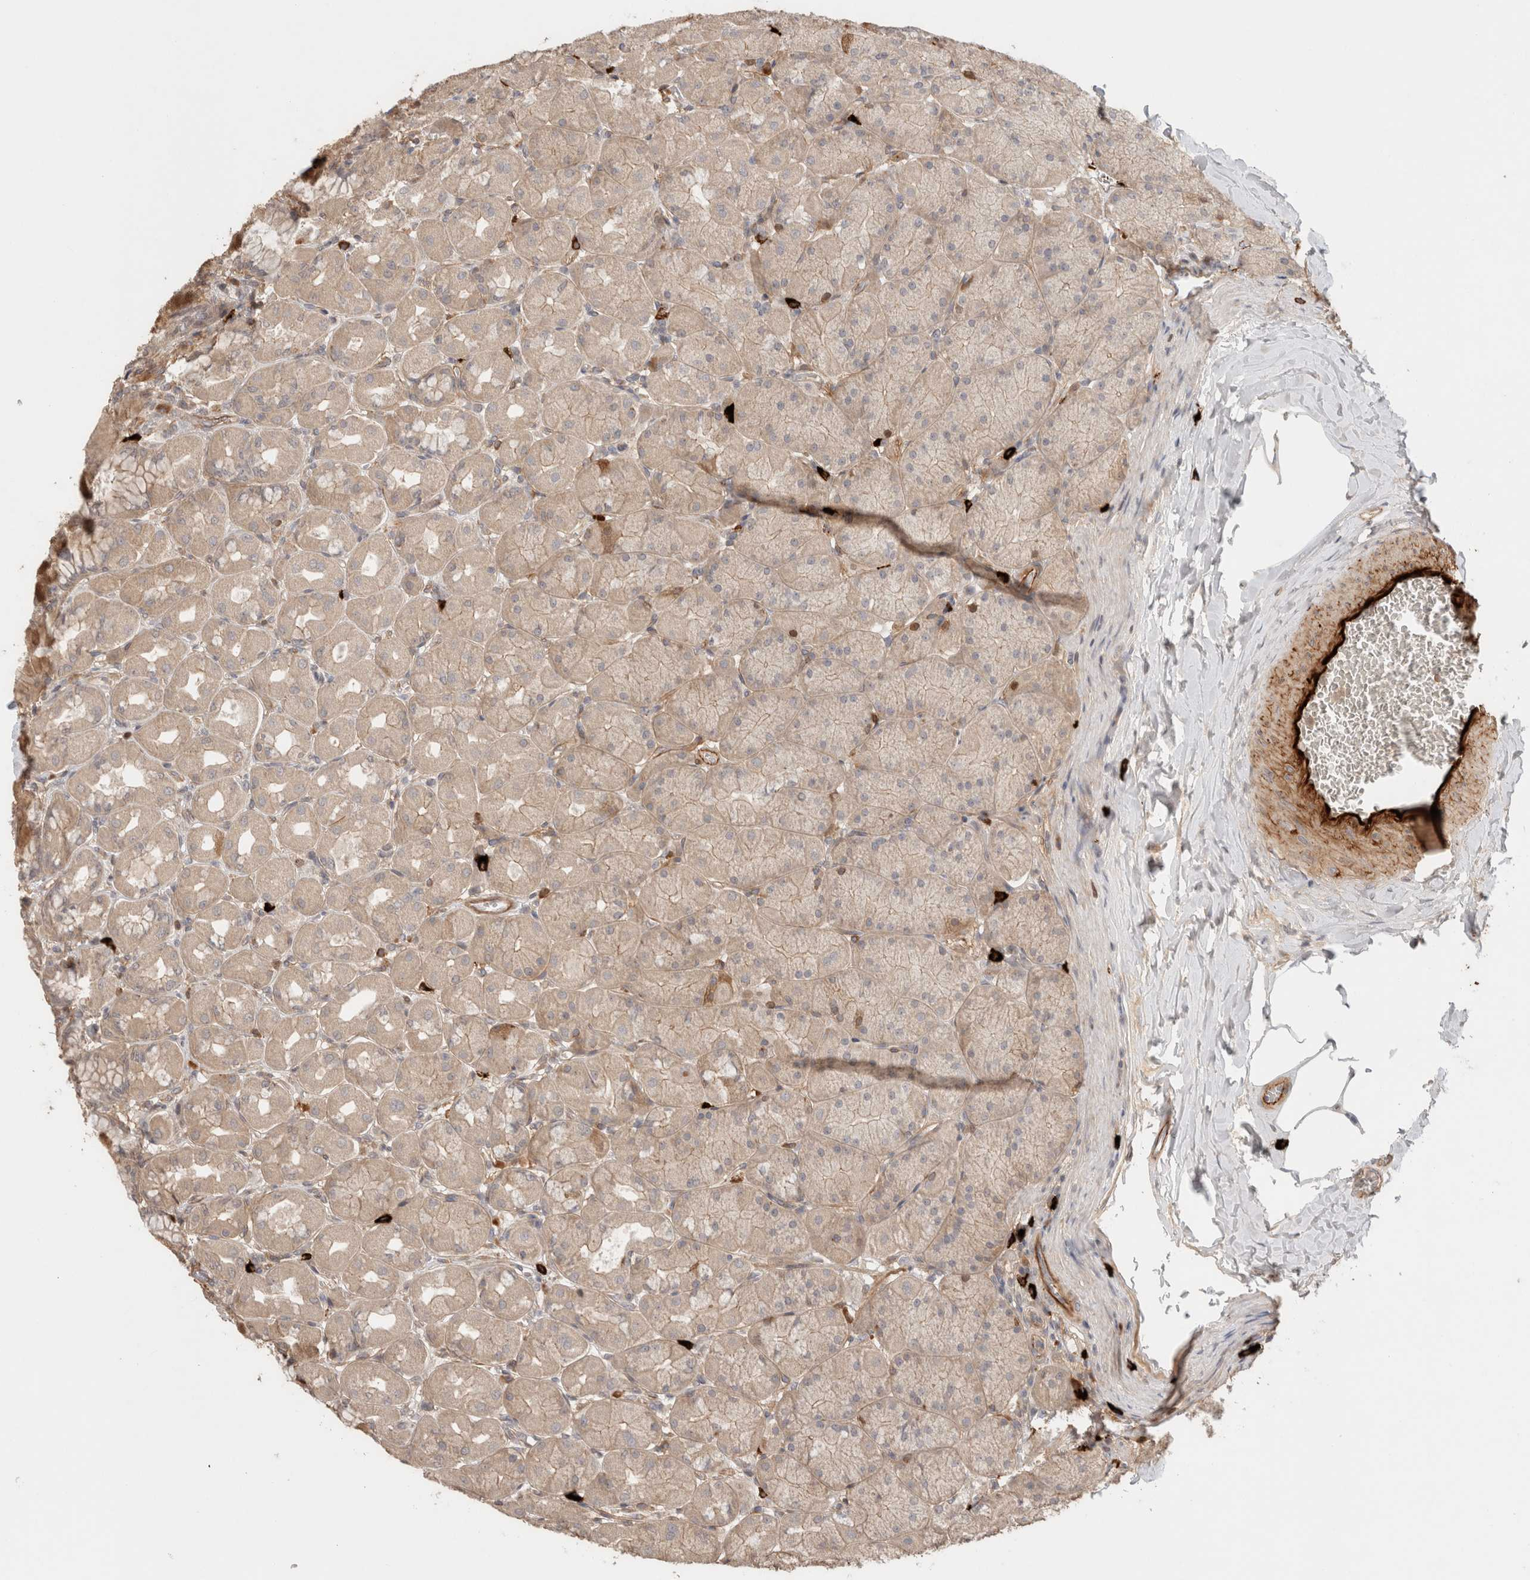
{"staining": {"intensity": "moderate", "quantity": "<25%", "location": "cytoplasmic/membranous"}, "tissue": "stomach", "cell_type": "Glandular cells", "image_type": "normal", "snomed": [{"axis": "morphology", "description": "Normal tissue, NOS"}, {"axis": "topography", "description": "Stomach, upper"}], "caption": "Immunohistochemical staining of normal human stomach shows low levels of moderate cytoplasmic/membranous expression in about <25% of glandular cells. The staining was performed using DAB (3,3'-diaminobenzidine) to visualize the protein expression in brown, while the nuclei were stained in blue with hematoxylin (Magnification: 20x).", "gene": "HSPG2", "patient": {"sex": "female", "age": 56}}